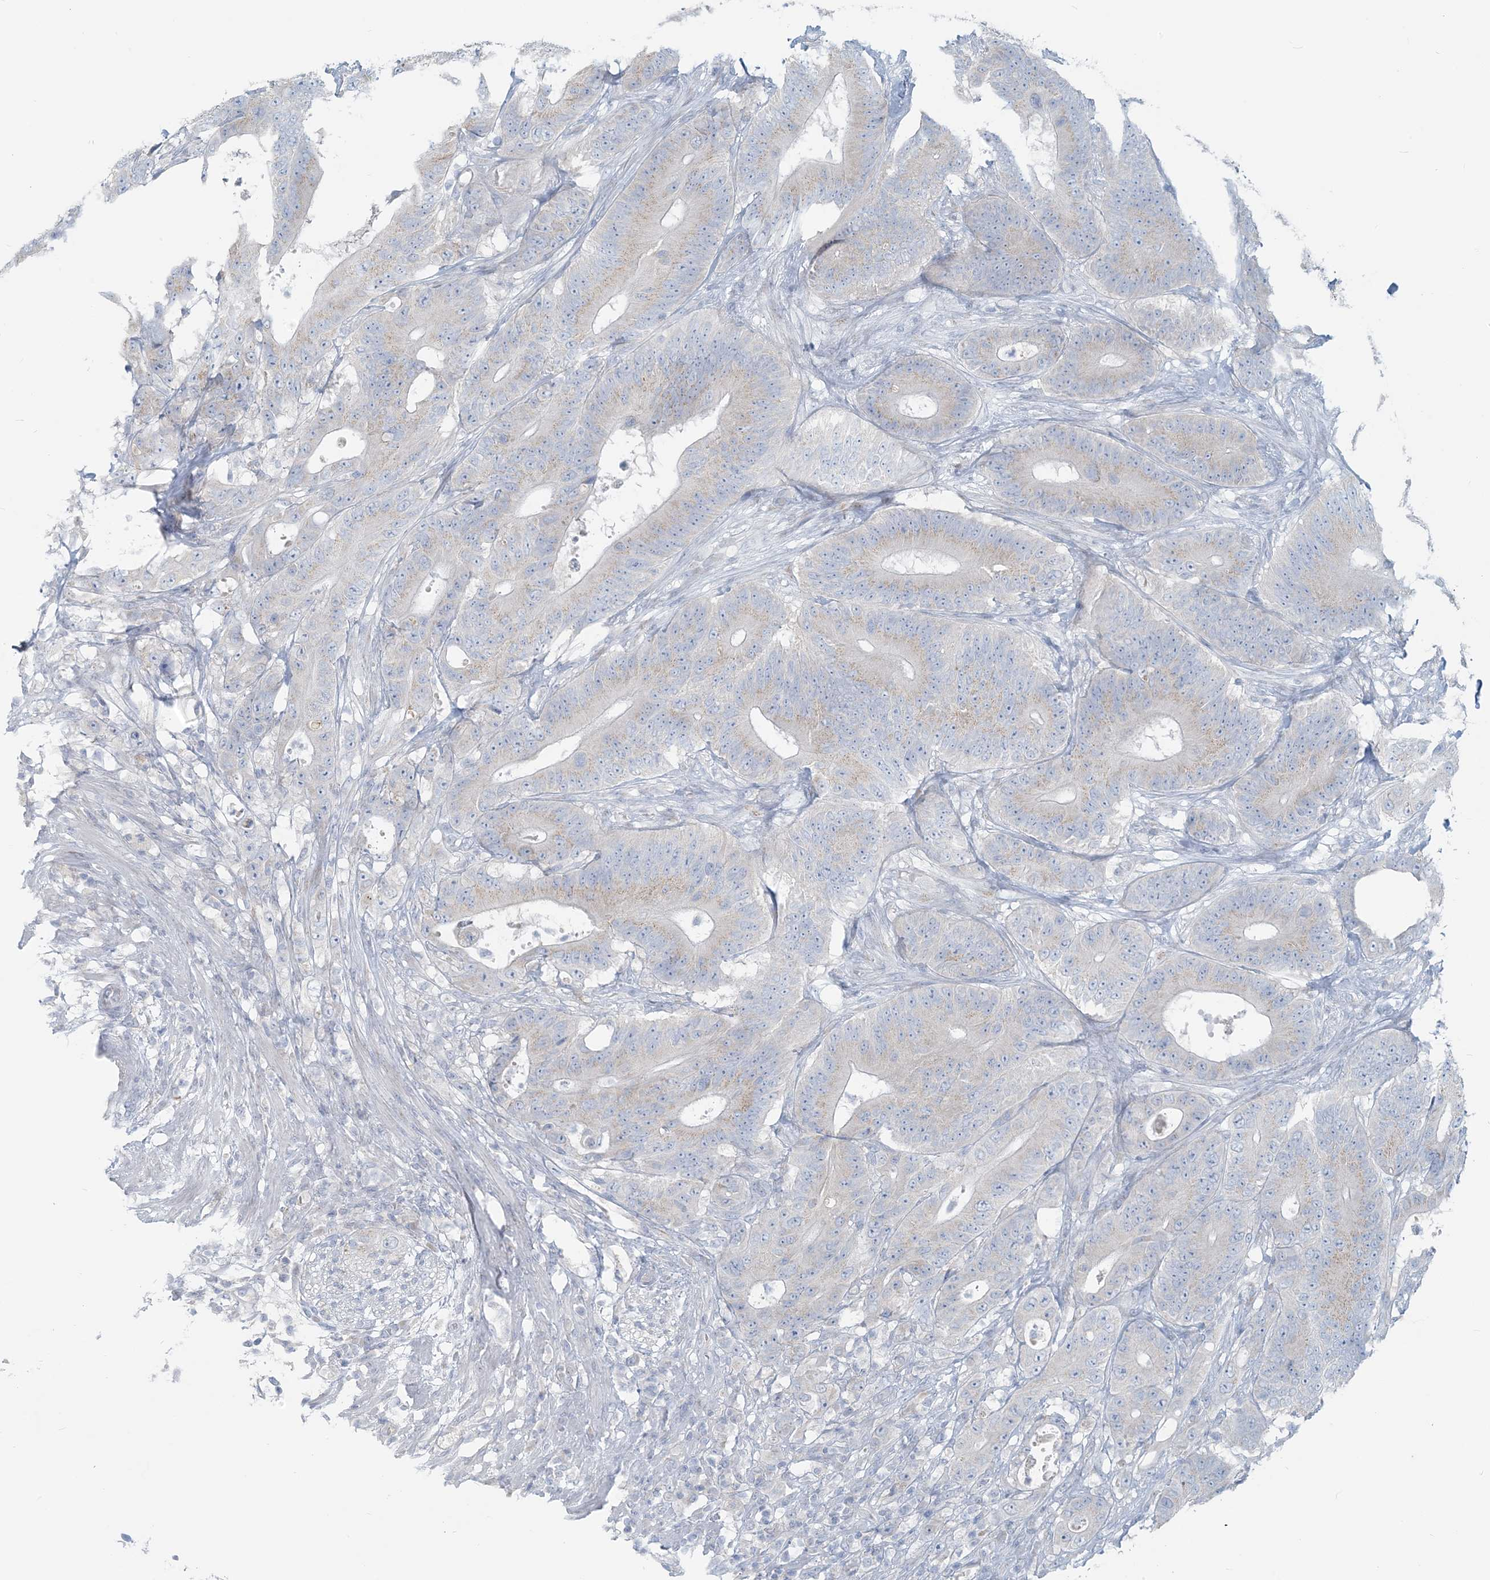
{"staining": {"intensity": "weak", "quantity": "<25%", "location": "cytoplasmic/membranous"}, "tissue": "colorectal cancer", "cell_type": "Tumor cells", "image_type": "cancer", "snomed": [{"axis": "morphology", "description": "Adenocarcinoma, NOS"}, {"axis": "topography", "description": "Colon"}], "caption": "Colorectal cancer stained for a protein using immunohistochemistry displays no staining tumor cells.", "gene": "SCML1", "patient": {"sex": "male", "age": 83}}